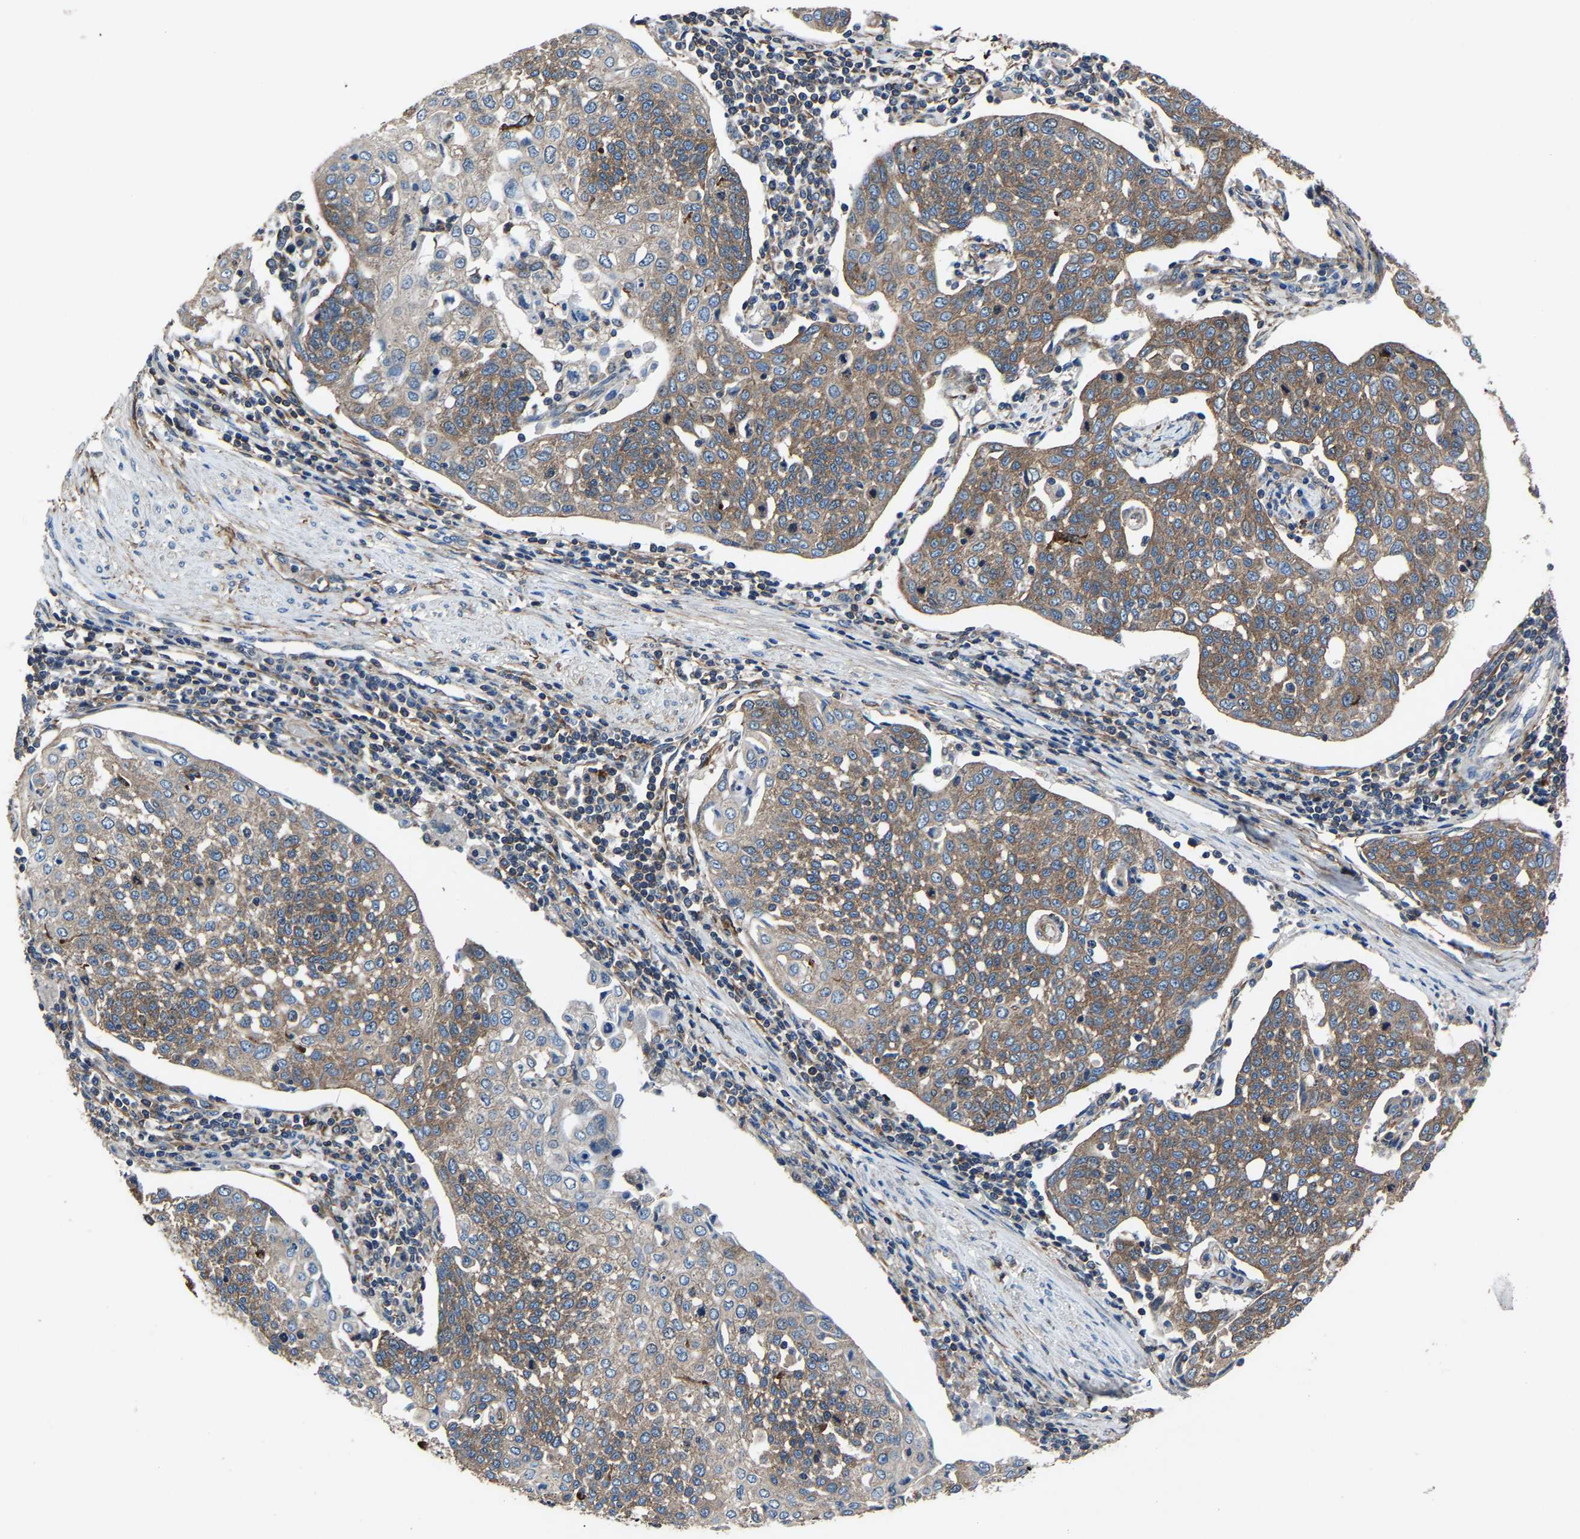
{"staining": {"intensity": "moderate", "quantity": ">75%", "location": "cytoplasmic/membranous"}, "tissue": "cervical cancer", "cell_type": "Tumor cells", "image_type": "cancer", "snomed": [{"axis": "morphology", "description": "Squamous cell carcinoma, NOS"}, {"axis": "topography", "description": "Cervix"}], "caption": "A medium amount of moderate cytoplasmic/membranous staining is present in about >75% of tumor cells in cervical cancer tissue.", "gene": "KIAA1958", "patient": {"sex": "female", "age": 34}}